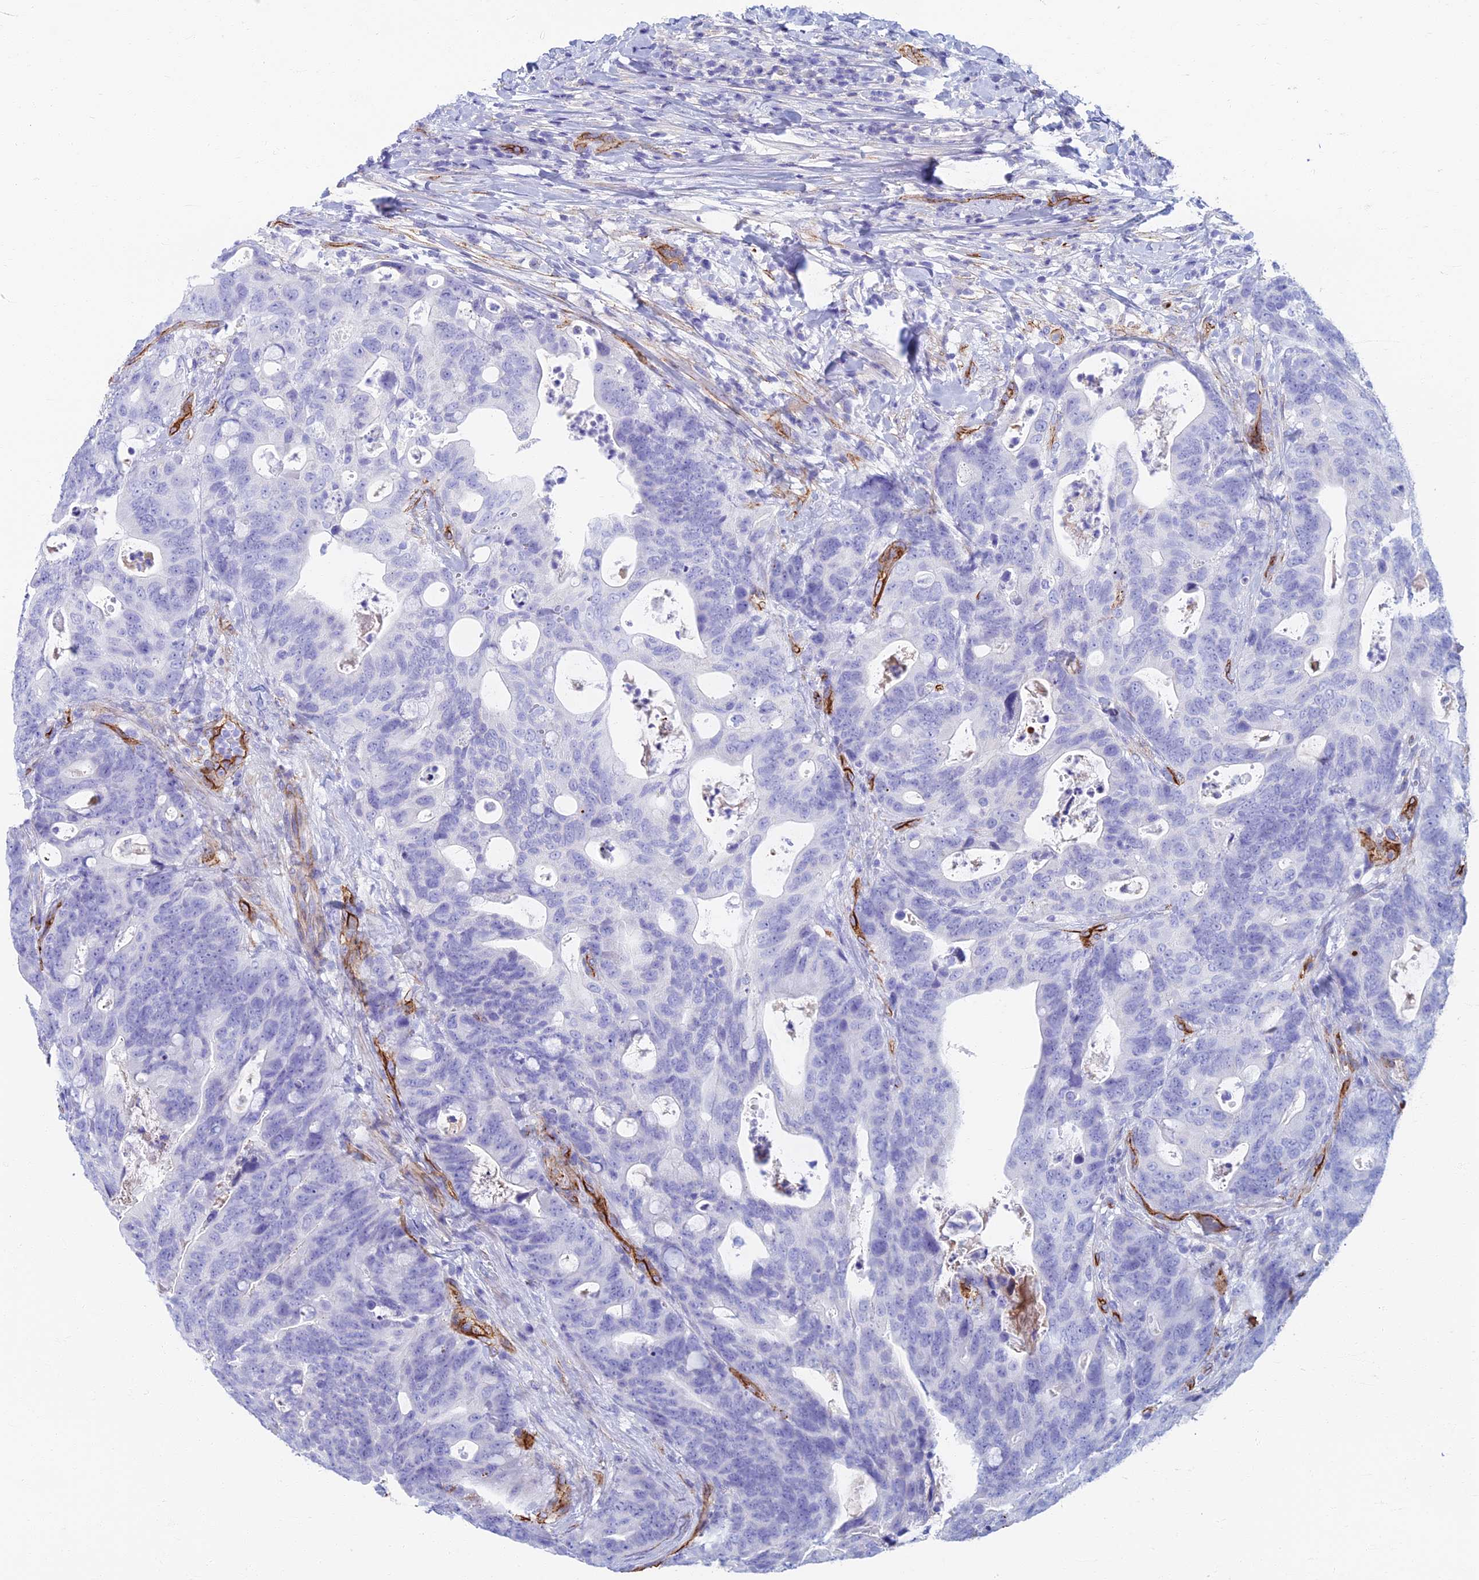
{"staining": {"intensity": "negative", "quantity": "none", "location": "none"}, "tissue": "colorectal cancer", "cell_type": "Tumor cells", "image_type": "cancer", "snomed": [{"axis": "morphology", "description": "Adenocarcinoma, NOS"}, {"axis": "topography", "description": "Colon"}], "caption": "Tumor cells are negative for brown protein staining in colorectal adenocarcinoma. (DAB (3,3'-diaminobenzidine) immunohistochemistry with hematoxylin counter stain).", "gene": "ETFRF1", "patient": {"sex": "female", "age": 82}}